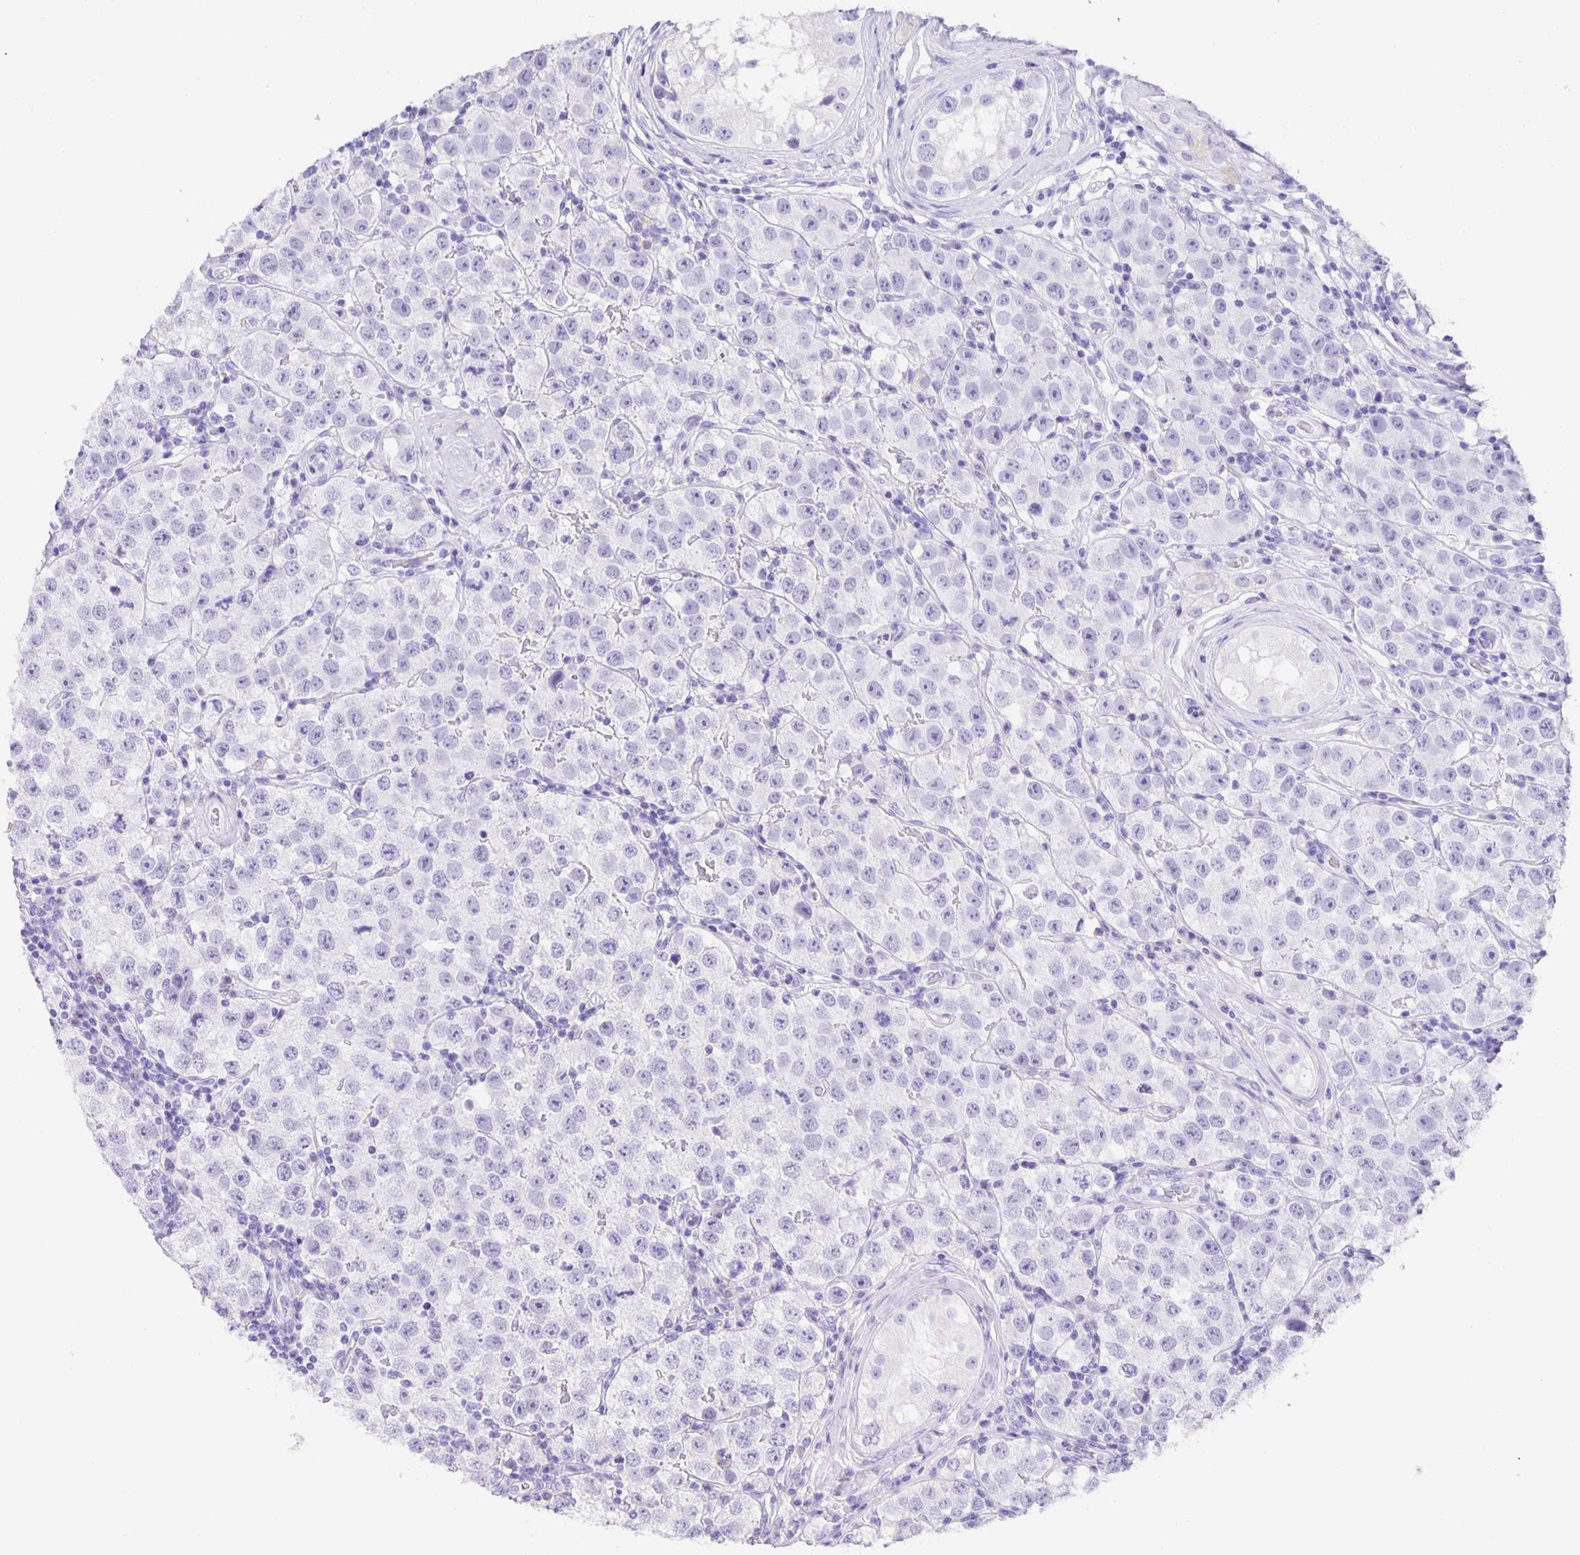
{"staining": {"intensity": "negative", "quantity": "none", "location": "none"}, "tissue": "testis cancer", "cell_type": "Tumor cells", "image_type": "cancer", "snomed": [{"axis": "morphology", "description": "Seminoma, NOS"}, {"axis": "topography", "description": "Testis"}], "caption": "IHC micrograph of neoplastic tissue: testis cancer stained with DAB (3,3'-diaminobenzidine) exhibits no significant protein staining in tumor cells.", "gene": "GUCA2A", "patient": {"sex": "male", "age": 34}}